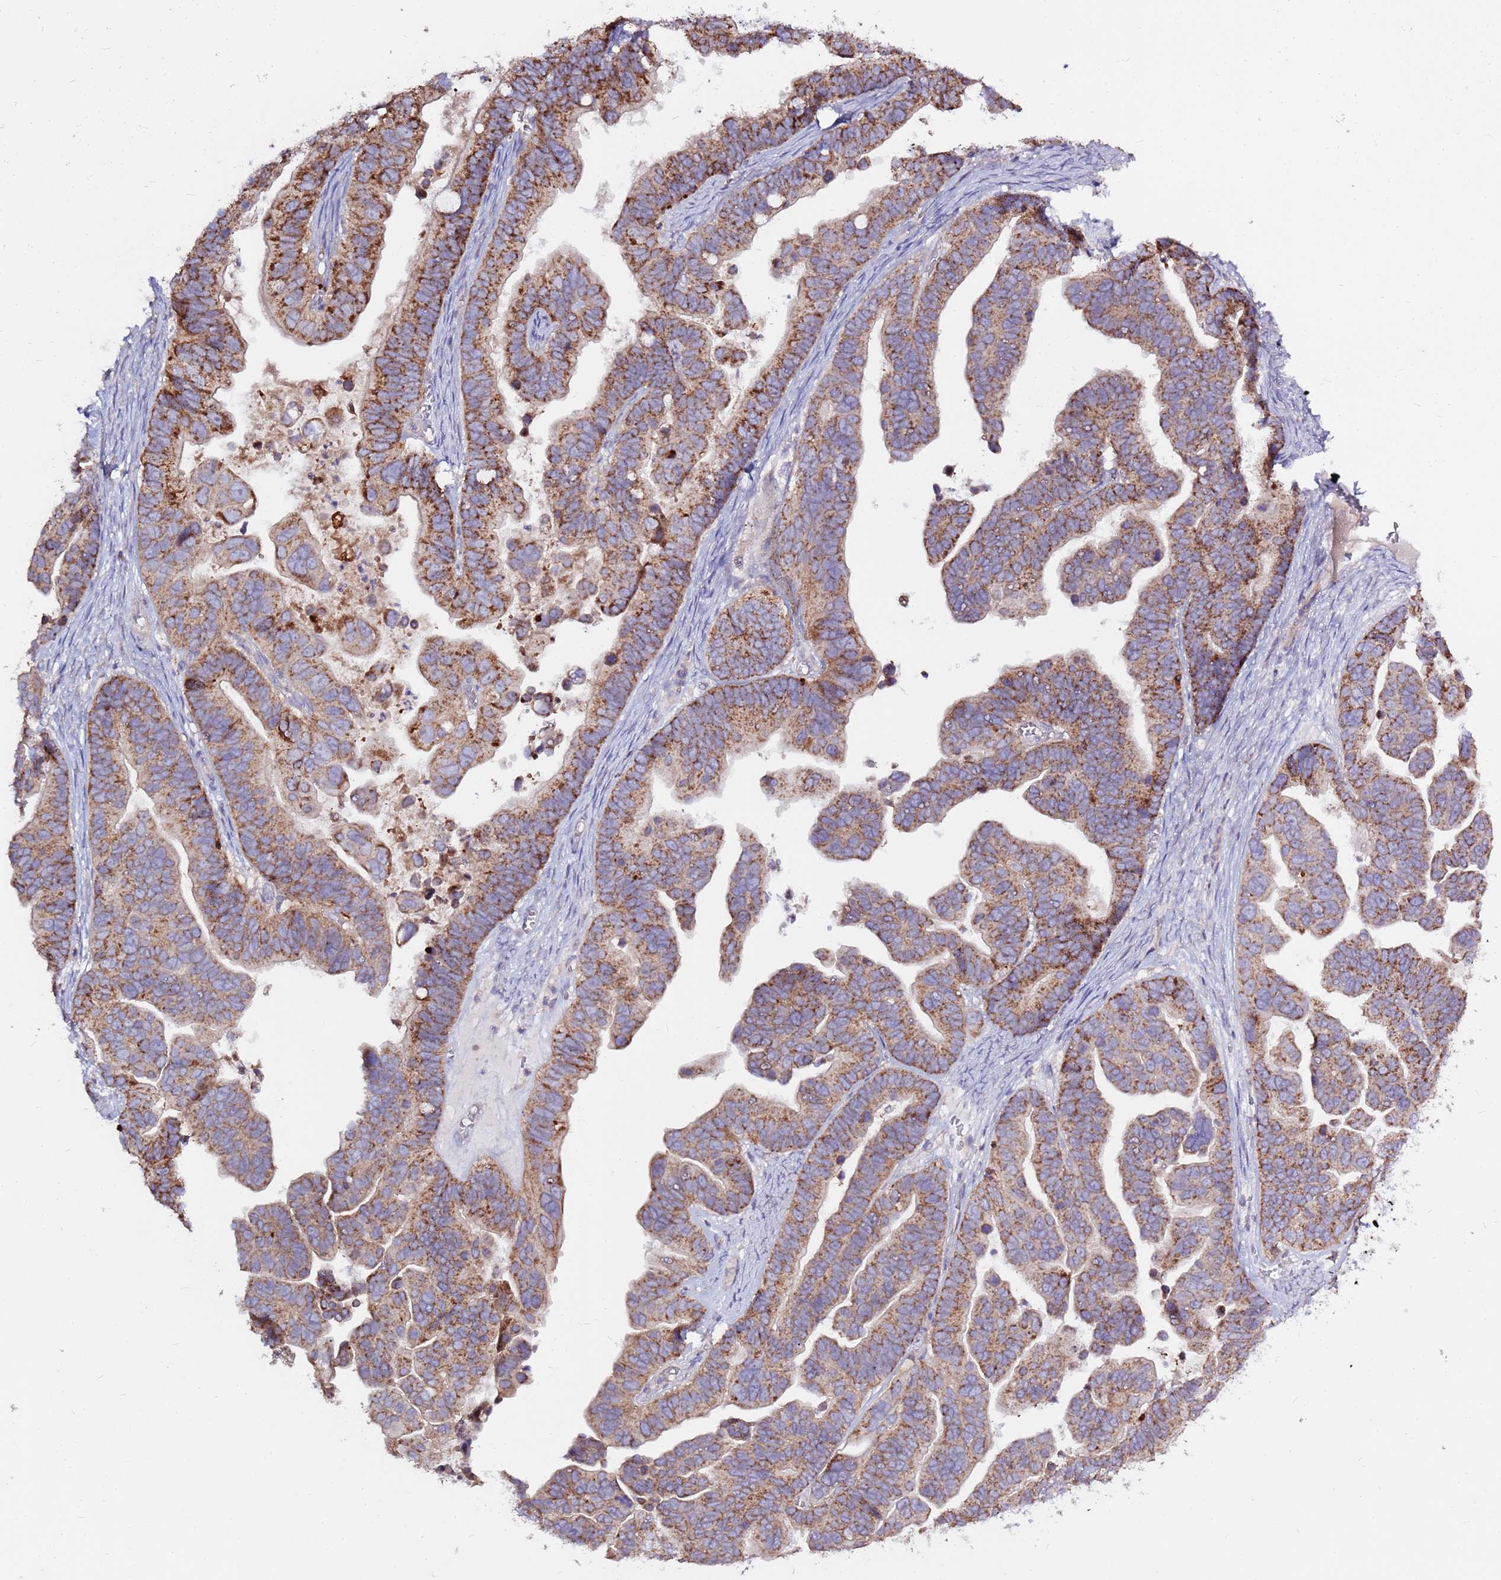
{"staining": {"intensity": "moderate", "quantity": ">75%", "location": "cytoplasmic/membranous"}, "tissue": "ovarian cancer", "cell_type": "Tumor cells", "image_type": "cancer", "snomed": [{"axis": "morphology", "description": "Cystadenocarcinoma, serous, NOS"}, {"axis": "topography", "description": "Ovary"}], "caption": "Immunohistochemical staining of ovarian cancer (serous cystadenocarcinoma) demonstrates medium levels of moderate cytoplasmic/membranous protein staining in approximately >75% of tumor cells.", "gene": "EVA1B", "patient": {"sex": "female", "age": 56}}